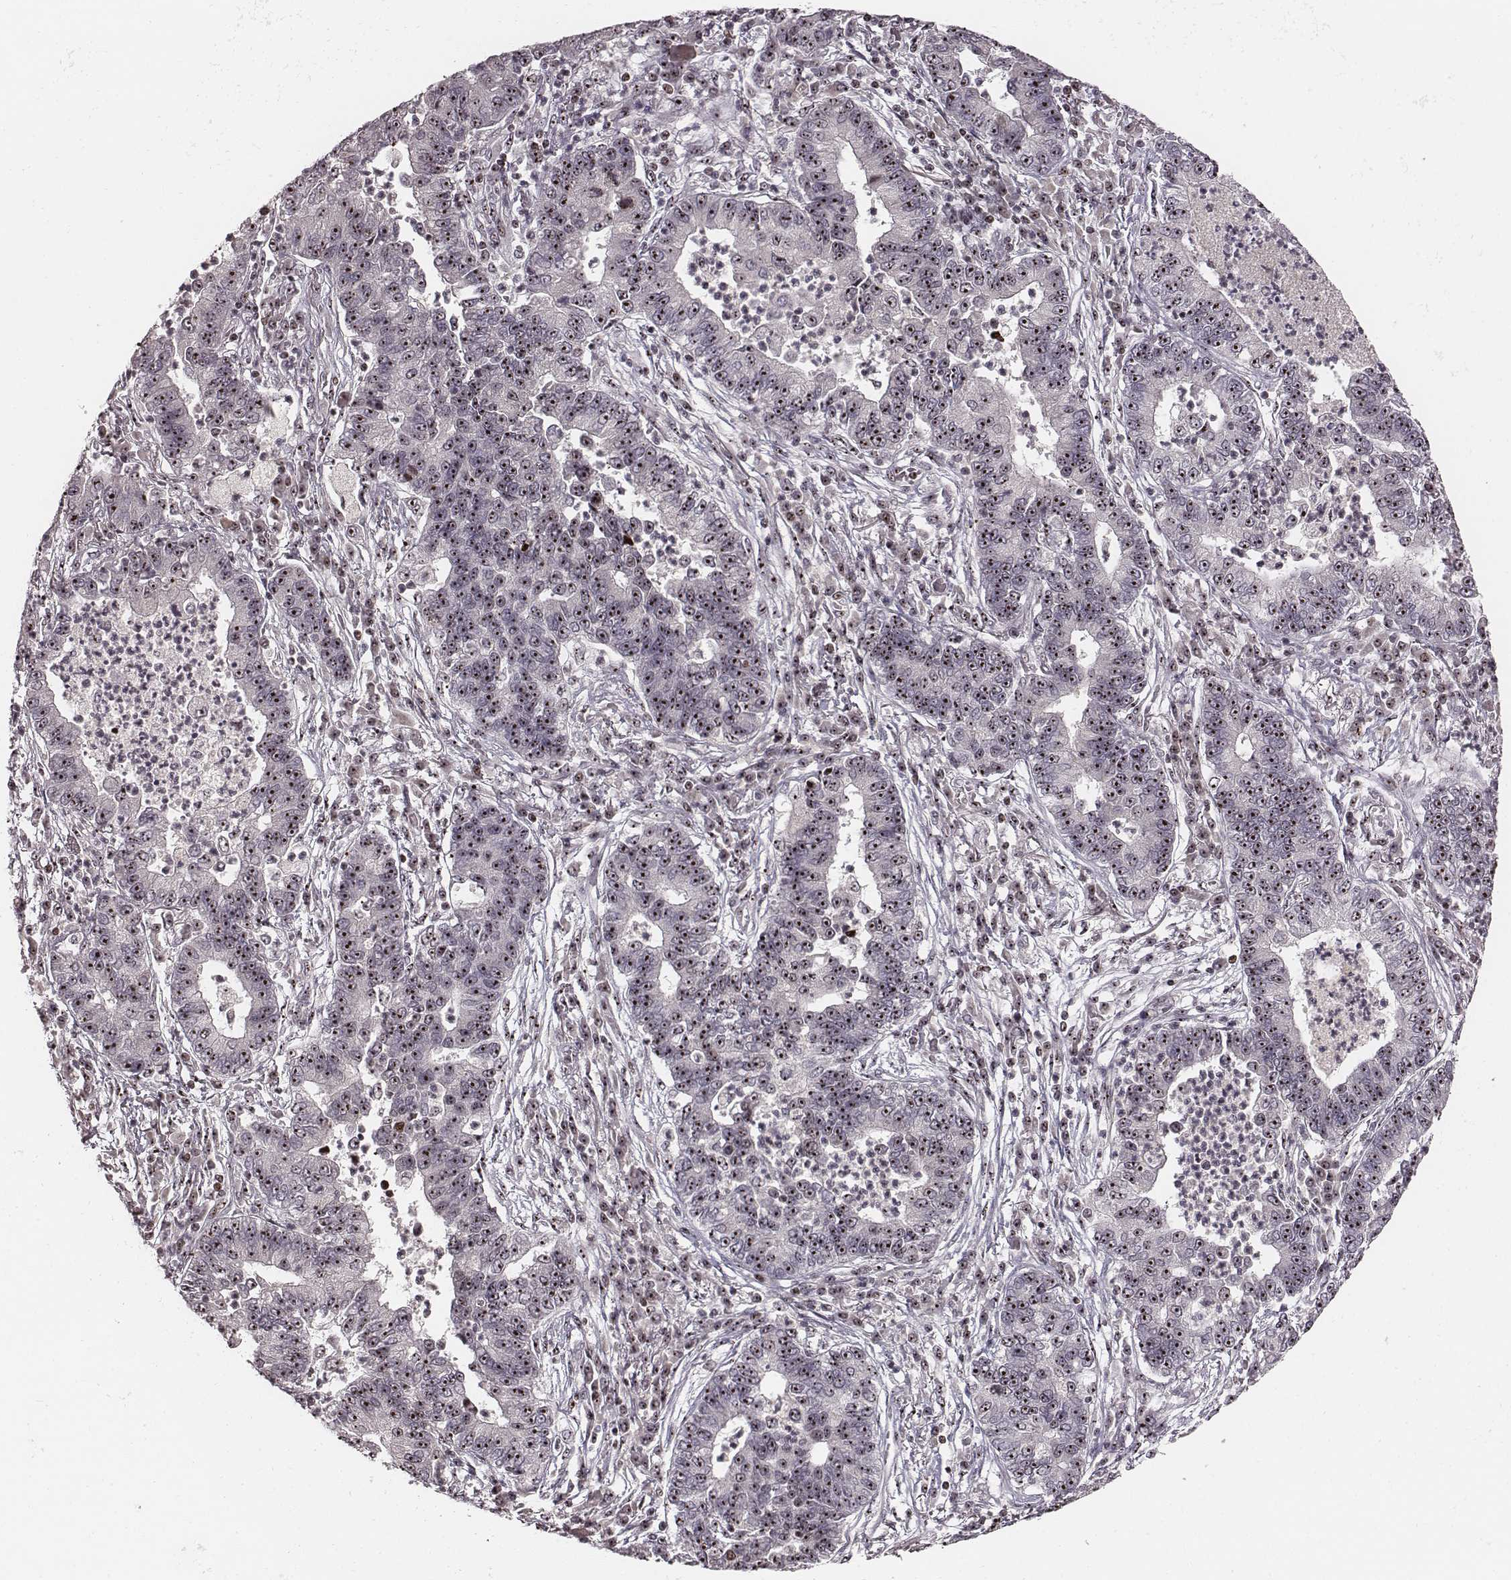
{"staining": {"intensity": "moderate", "quantity": ">75%", "location": "nuclear"}, "tissue": "lung cancer", "cell_type": "Tumor cells", "image_type": "cancer", "snomed": [{"axis": "morphology", "description": "Adenocarcinoma, NOS"}, {"axis": "topography", "description": "Lung"}], "caption": "Human lung cancer (adenocarcinoma) stained with a brown dye shows moderate nuclear positive staining in about >75% of tumor cells.", "gene": "NOP56", "patient": {"sex": "female", "age": 57}}